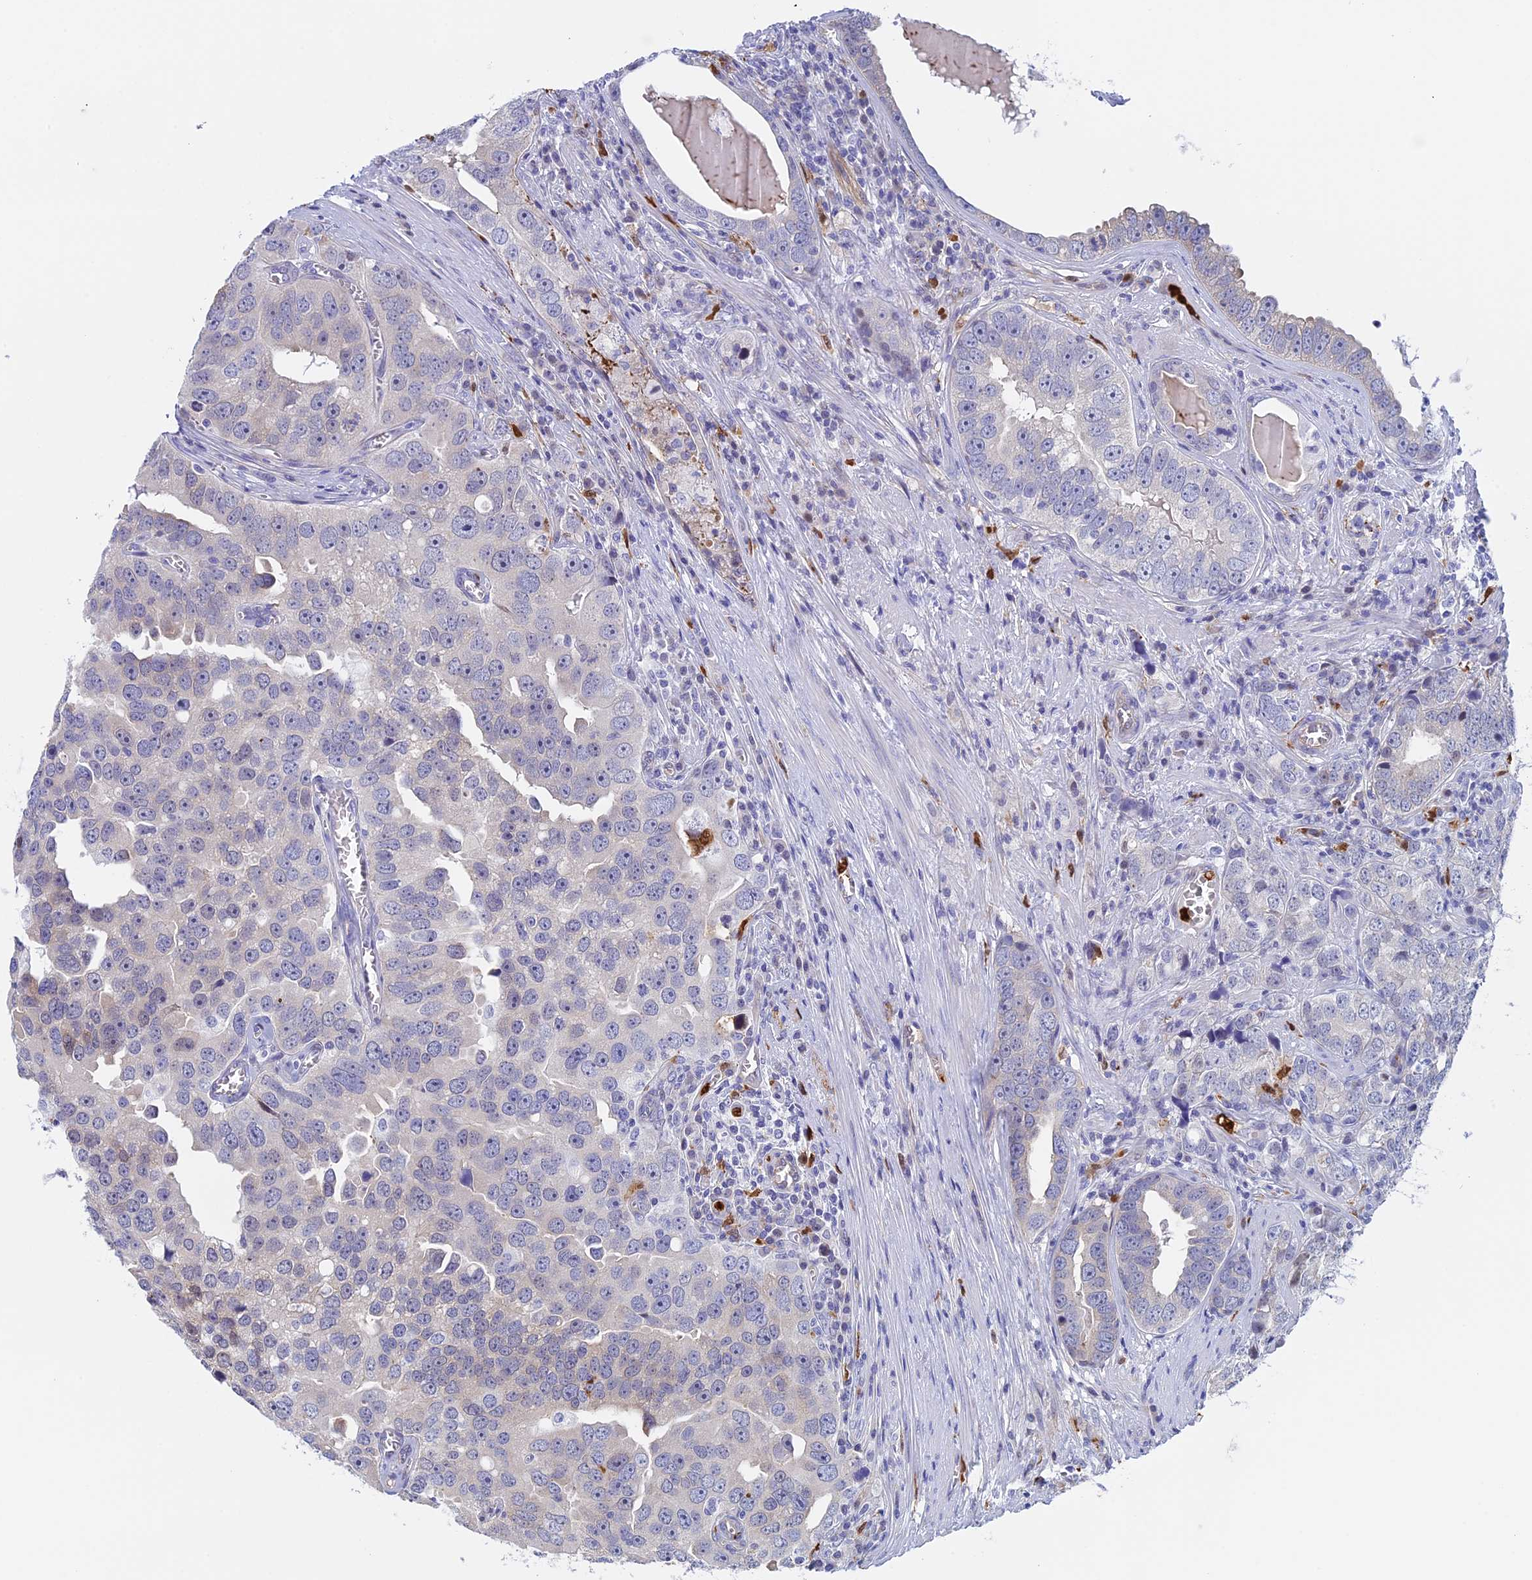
{"staining": {"intensity": "negative", "quantity": "none", "location": "none"}, "tissue": "prostate cancer", "cell_type": "Tumor cells", "image_type": "cancer", "snomed": [{"axis": "morphology", "description": "Adenocarcinoma, High grade"}, {"axis": "topography", "description": "Prostate"}], "caption": "Immunohistochemistry of adenocarcinoma (high-grade) (prostate) exhibits no staining in tumor cells.", "gene": "SLC26A1", "patient": {"sex": "male", "age": 71}}